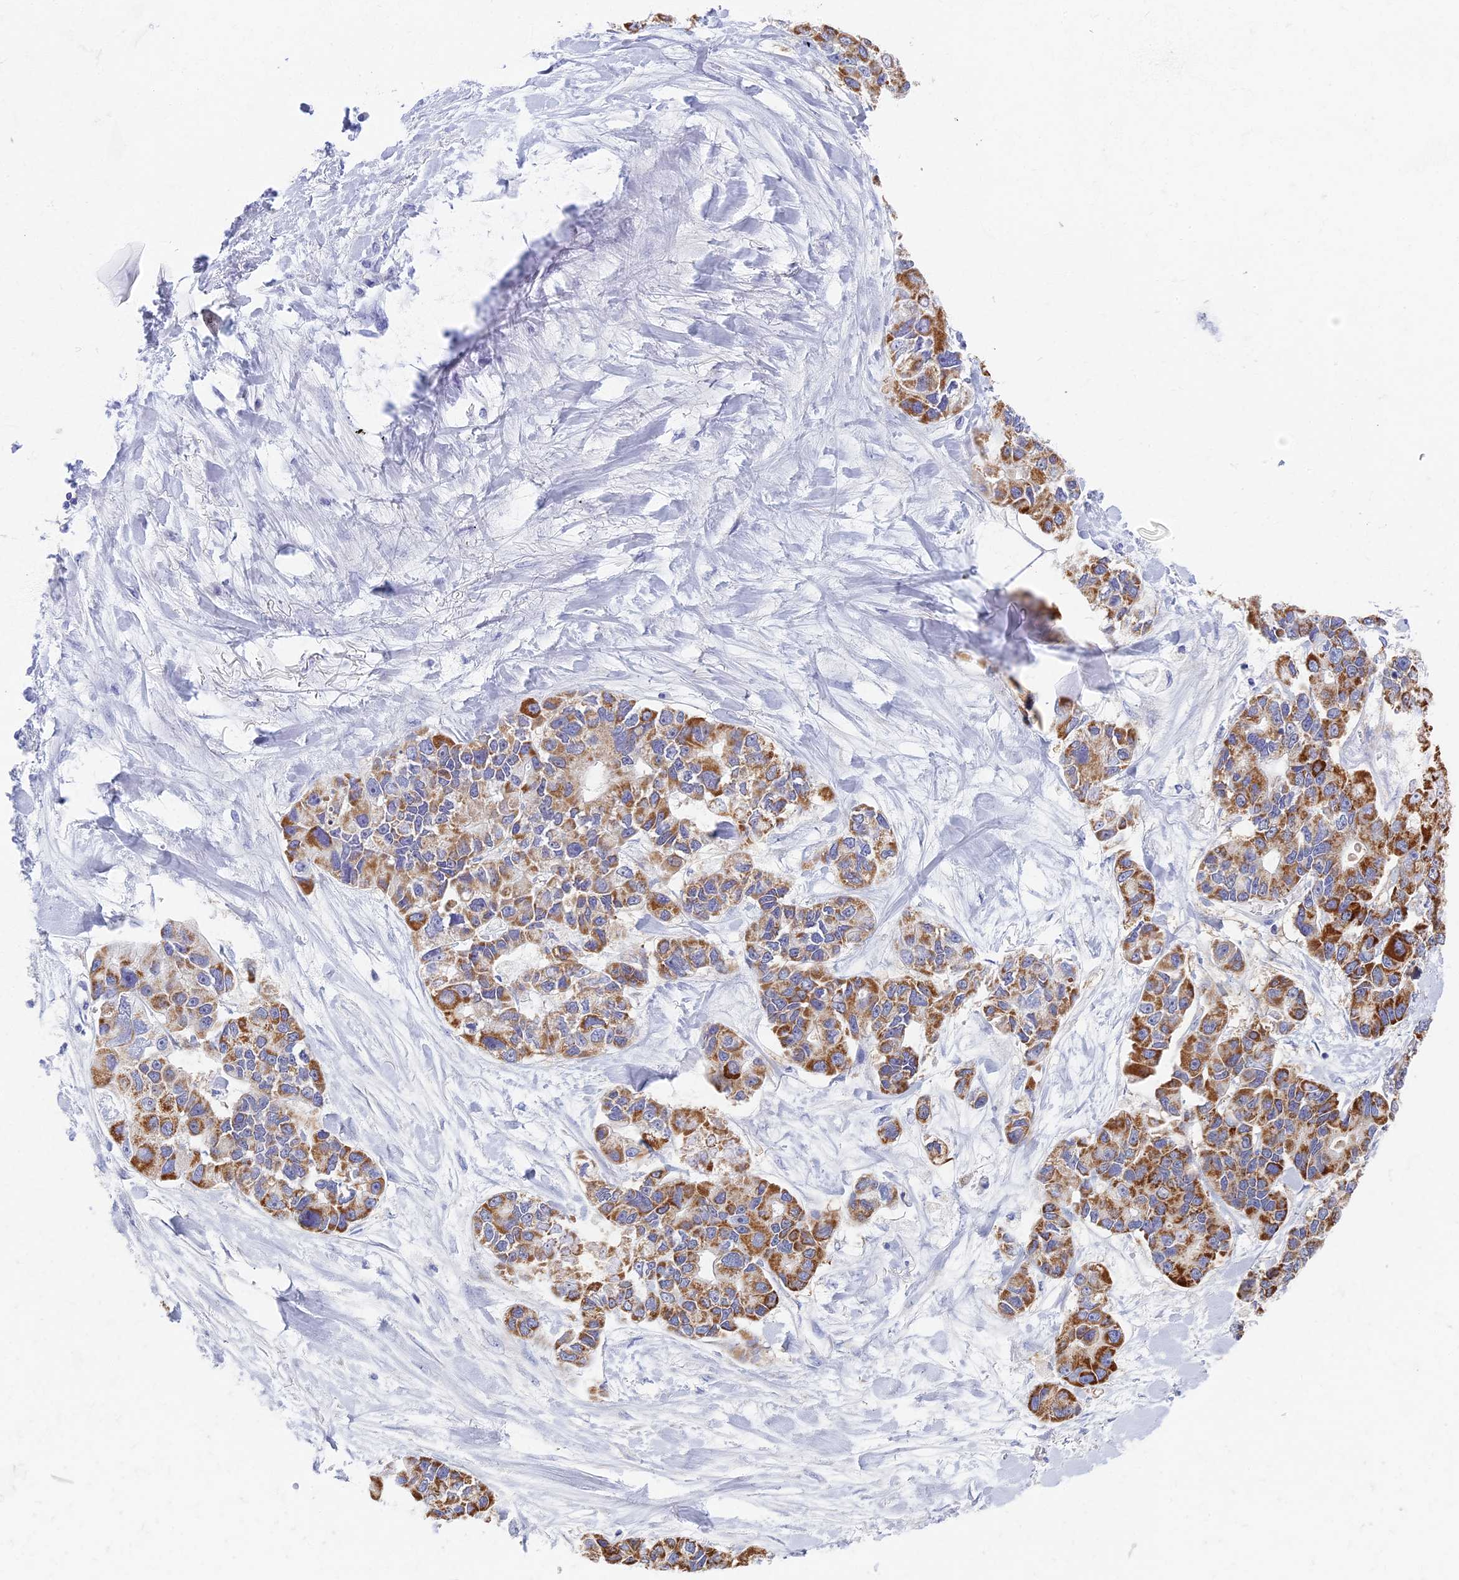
{"staining": {"intensity": "moderate", "quantity": "25%-75%", "location": "cytoplasmic/membranous"}, "tissue": "lung cancer", "cell_type": "Tumor cells", "image_type": "cancer", "snomed": [{"axis": "morphology", "description": "Adenocarcinoma, NOS"}, {"axis": "topography", "description": "Lung"}], "caption": "Immunohistochemical staining of human lung cancer exhibits medium levels of moderate cytoplasmic/membranous positivity in approximately 25%-75% of tumor cells. The protein is shown in brown color, while the nuclei are stained blue.", "gene": "AP4E1", "patient": {"sex": "female", "age": 54}}